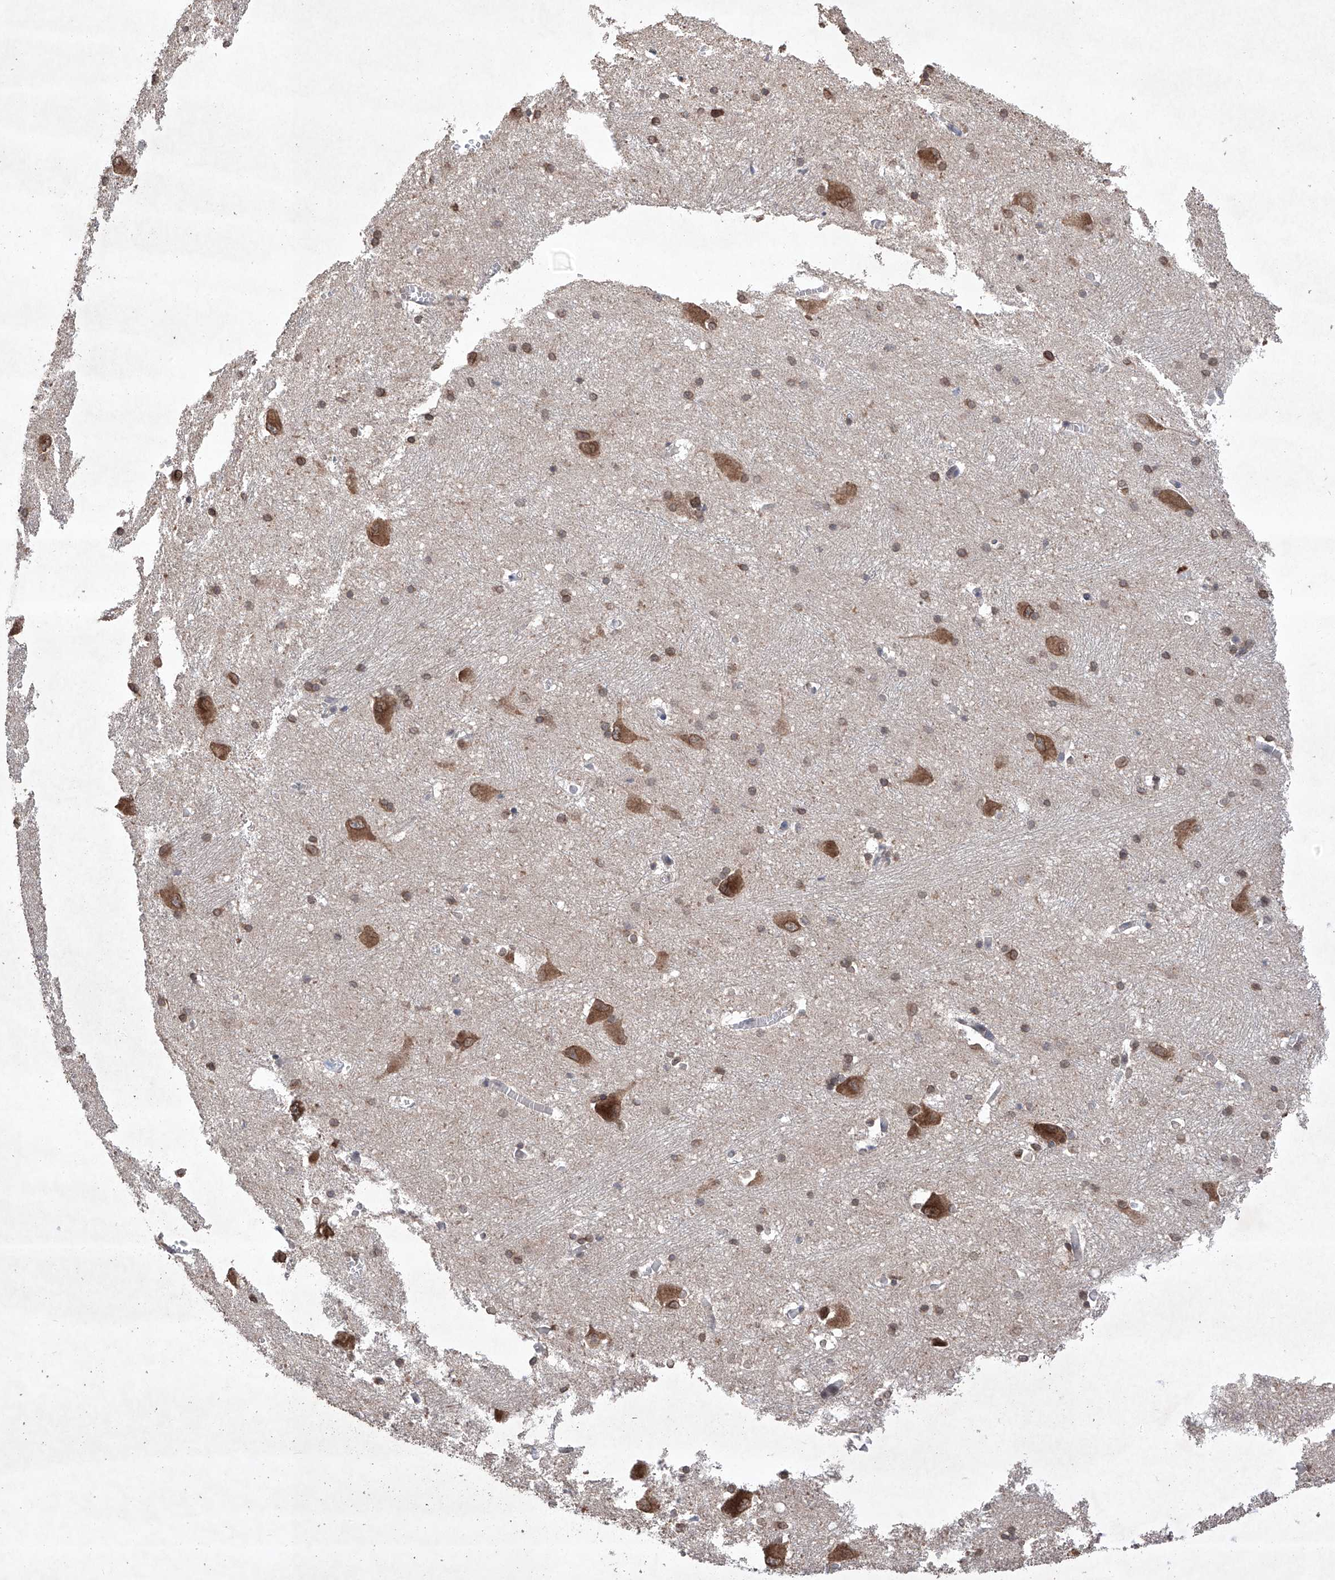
{"staining": {"intensity": "weak", "quantity": "25%-75%", "location": "cytoplasmic/membranous"}, "tissue": "caudate", "cell_type": "Glial cells", "image_type": "normal", "snomed": [{"axis": "morphology", "description": "Normal tissue, NOS"}, {"axis": "topography", "description": "Lateral ventricle wall"}], "caption": "The image exhibits staining of normal caudate, revealing weak cytoplasmic/membranous protein expression (brown color) within glial cells.", "gene": "LURAP1", "patient": {"sex": "male", "age": 37}}